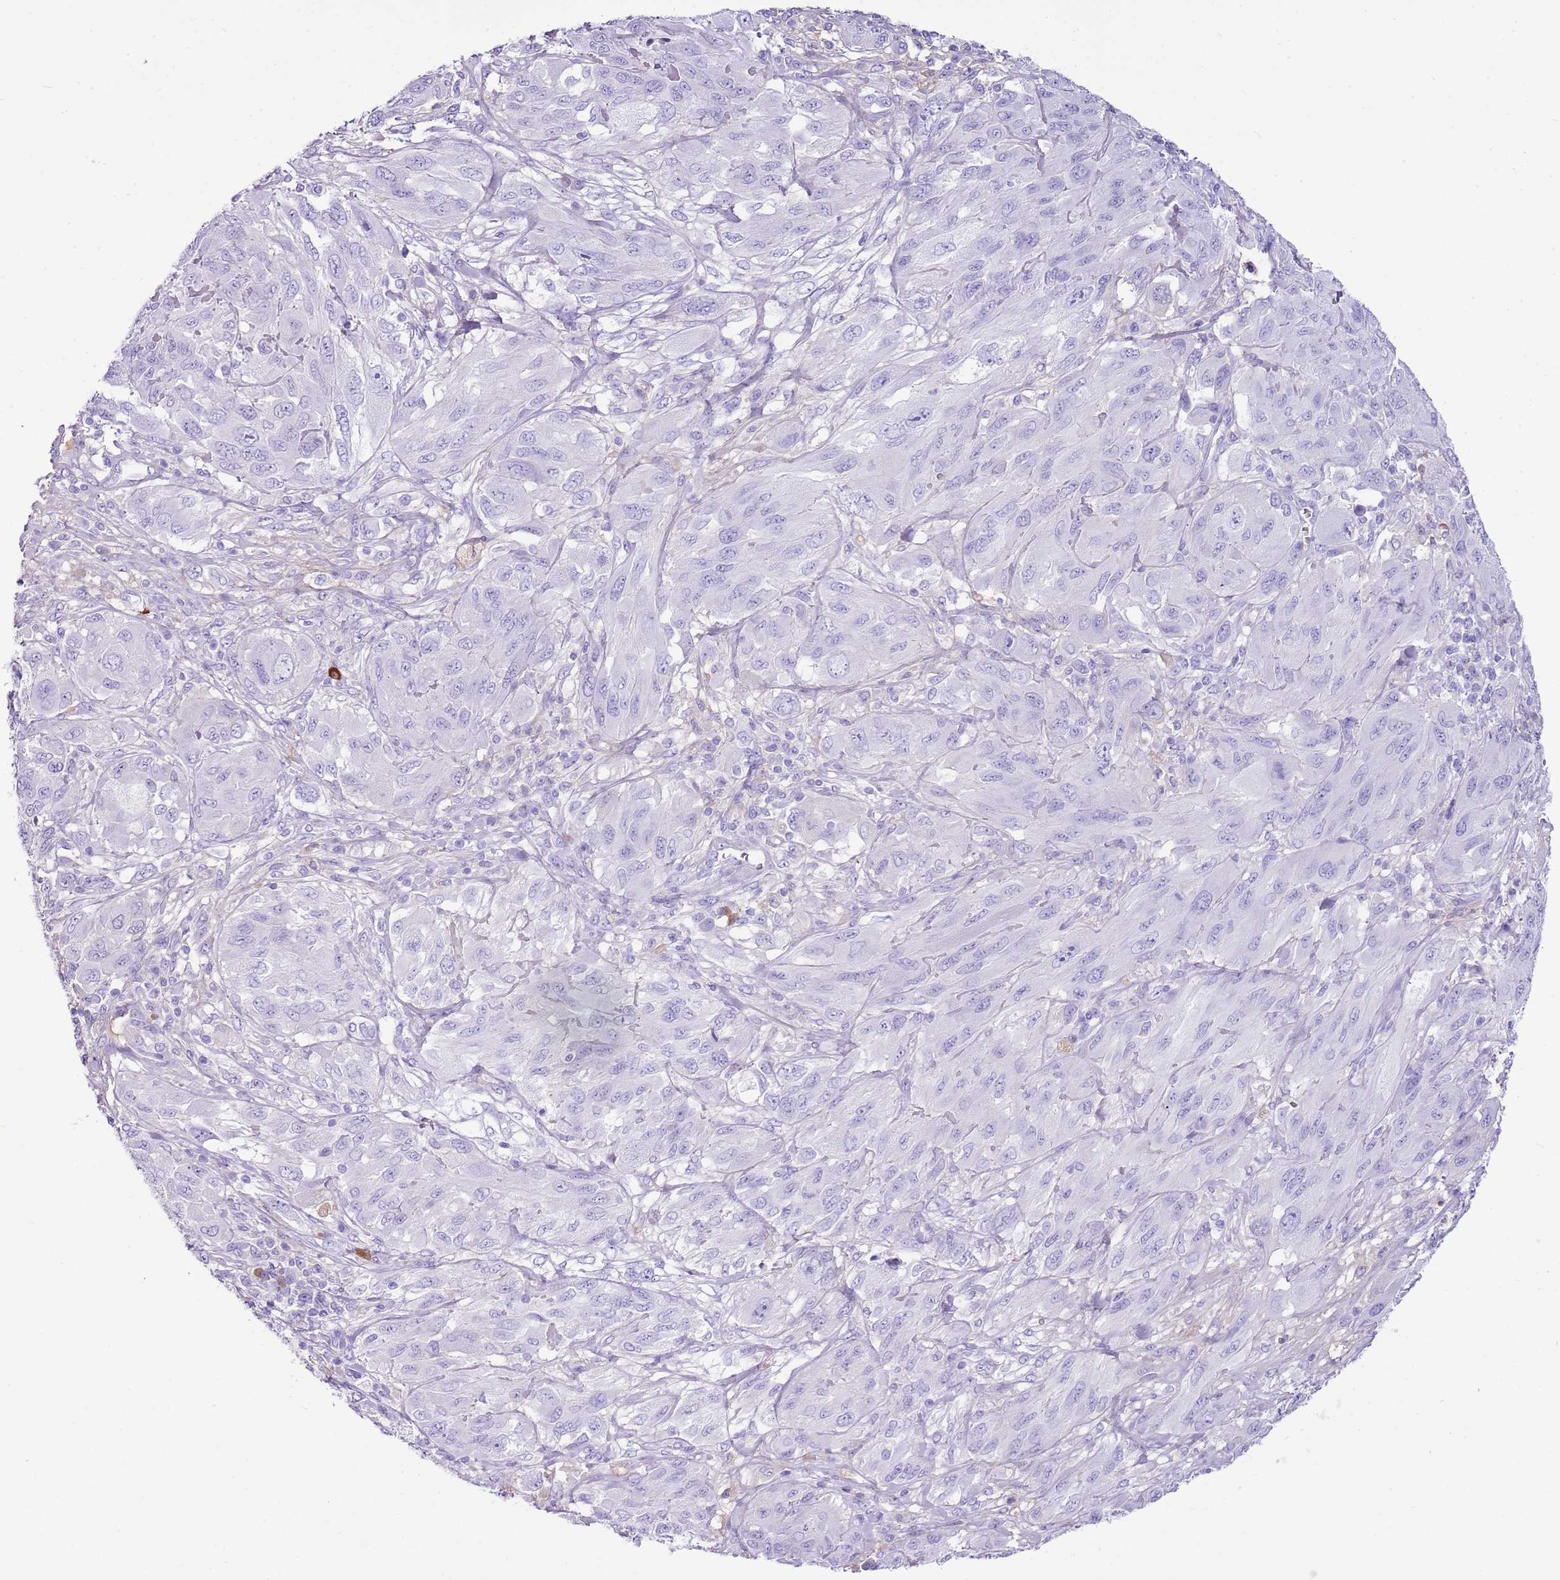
{"staining": {"intensity": "negative", "quantity": "none", "location": "none"}, "tissue": "melanoma", "cell_type": "Tumor cells", "image_type": "cancer", "snomed": [{"axis": "morphology", "description": "Malignant melanoma, NOS"}, {"axis": "topography", "description": "Skin"}], "caption": "DAB immunohistochemical staining of human malignant melanoma displays no significant positivity in tumor cells.", "gene": "IGKV3D-11", "patient": {"sex": "female", "age": 91}}